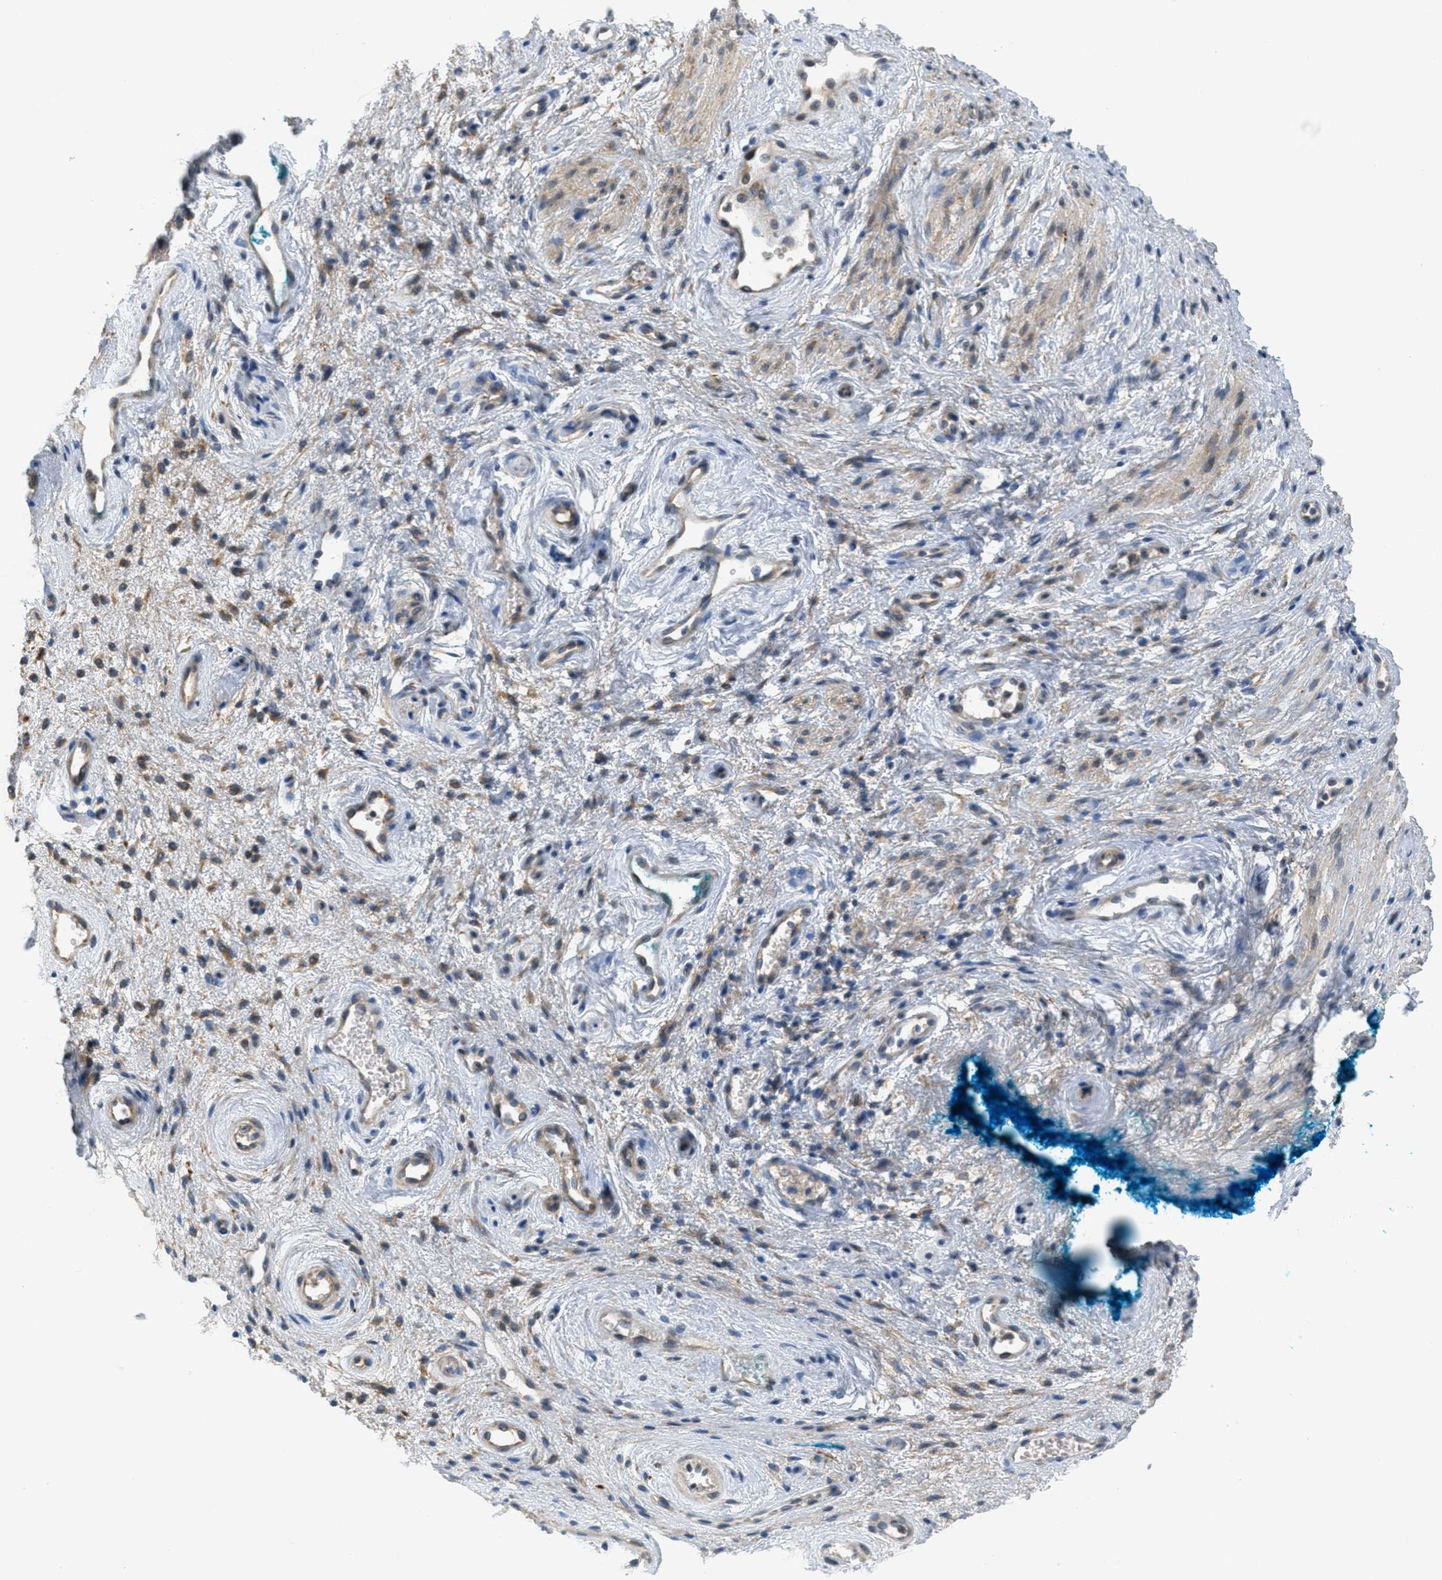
{"staining": {"intensity": "weak", "quantity": ">75%", "location": "cytoplasmic/membranous"}, "tissue": "vagina", "cell_type": "Squamous epithelial cells", "image_type": "normal", "snomed": [{"axis": "morphology", "description": "Normal tissue, NOS"}, {"axis": "topography", "description": "Vagina"}], "caption": "Human vagina stained for a protein (brown) displays weak cytoplasmic/membranous positive staining in about >75% of squamous epithelial cells.", "gene": "SIGMAR1", "patient": {"sex": "female", "age": 34}}